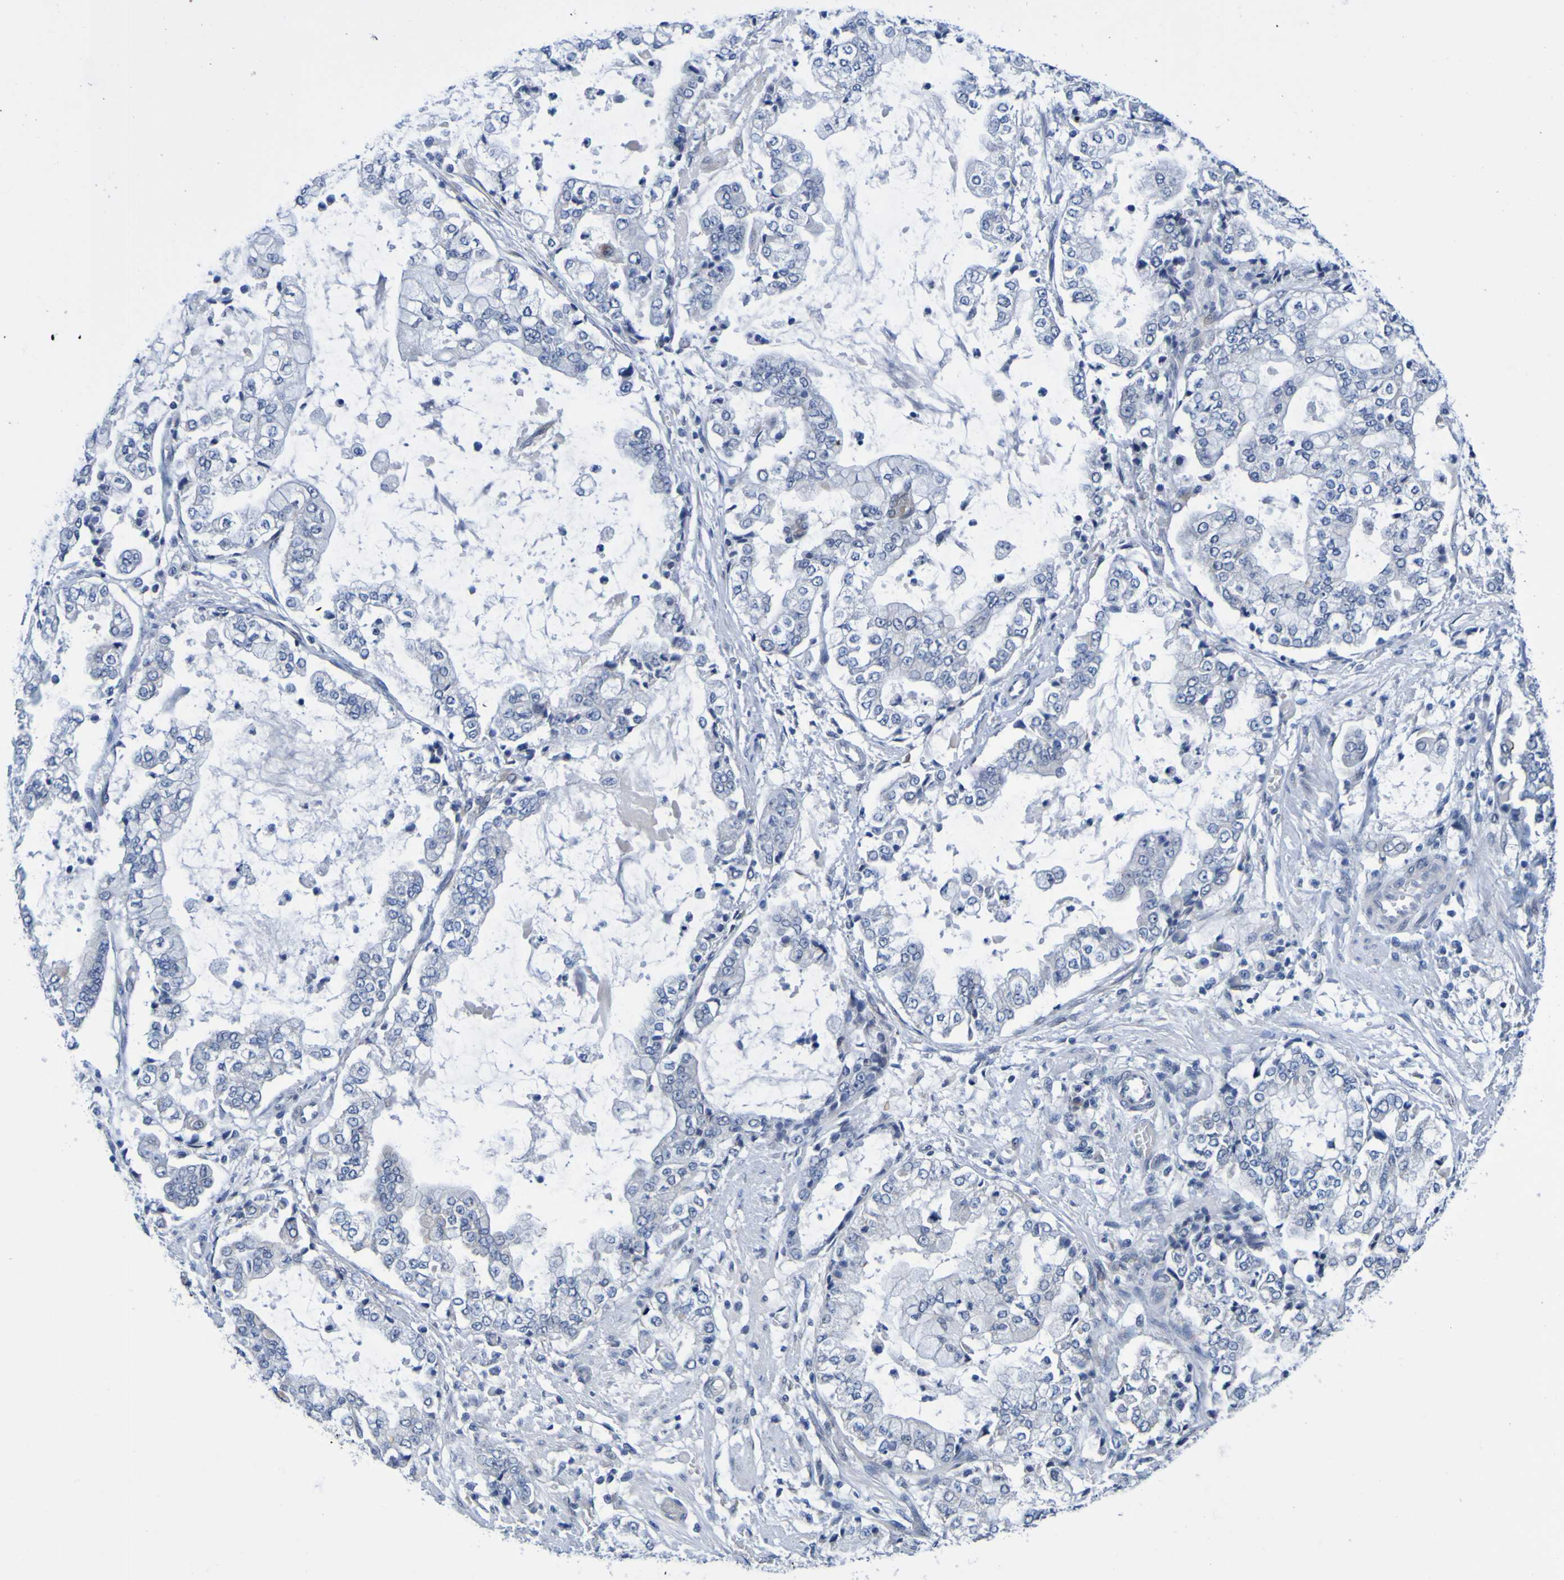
{"staining": {"intensity": "negative", "quantity": "none", "location": "none"}, "tissue": "stomach cancer", "cell_type": "Tumor cells", "image_type": "cancer", "snomed": [{"axis": "morphology", "description": "Adenocarcinoma, NOS"}, {"axis": "topography", "description": "Stomach"}], "caption": "Immunohistochemistry (IHC) photomicrograph of neoplastic tissue: stomach adenocarcinoma stained with DAB exhibits no significant protein positivity in tumor cells. Brightfield microscopy of IHC stained with DAB (3,3'-diaminobenzidine) (brown) and hematoxylin (blue), captured at high magnification.", "gene": "VMA21", "patient": {"sex": "male", "age": 76}}